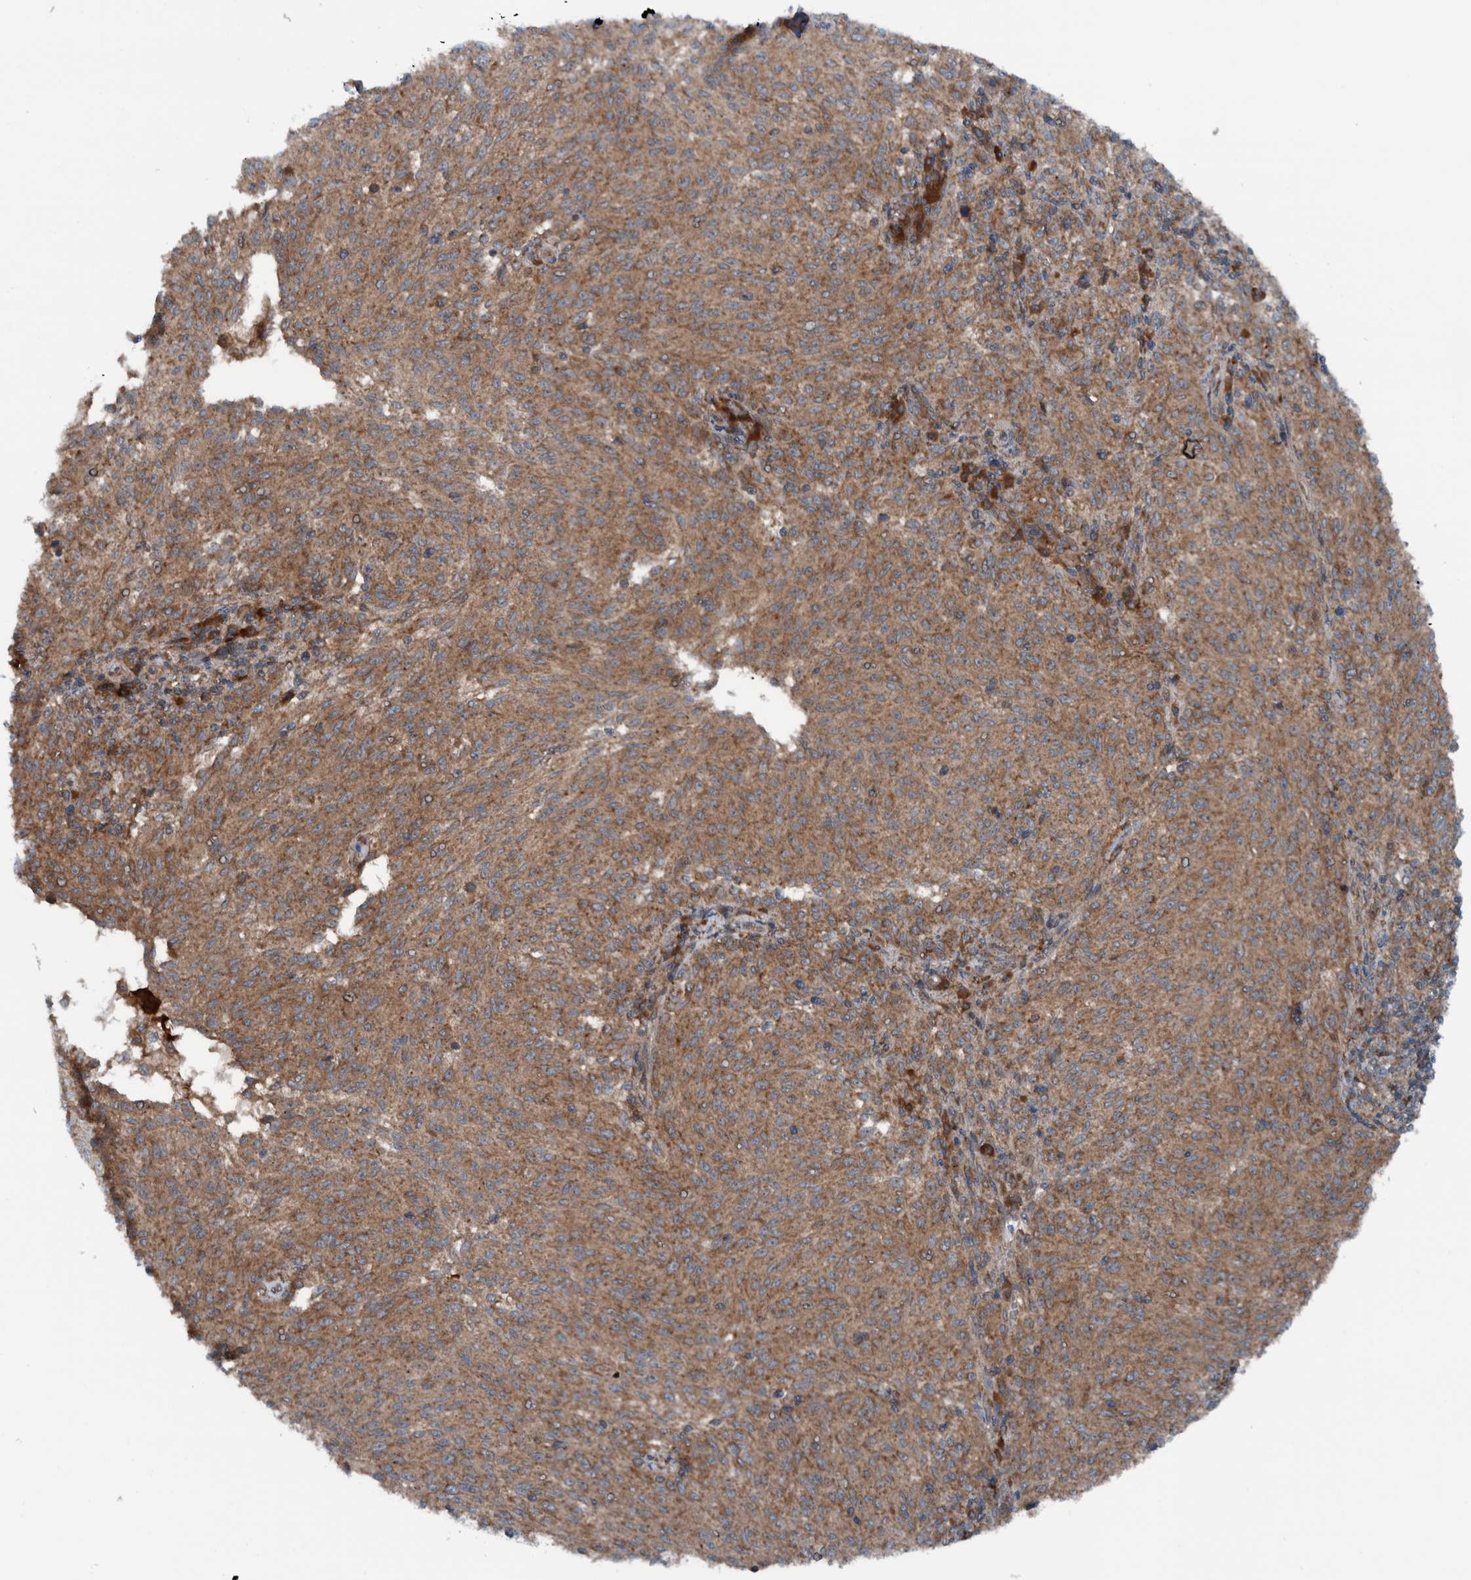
{"staining": {"intensity": "moderate", "quantity": ">75%", "location": "cytoplasmic/membranous"}, "tissue": "melanoma", "cell_type": "Tumor cells", "image_type": "cancer", "snomed": [{"axis": "morphology", "description": "Malignant melanoma, NOS"}, {"axis": "topography", "description": "Skin"}], "caption": "Malignant melanoma stained with a protein marker displays moderate staining in tumor cells.", "gene": "CUEDC1", "patient": {"sex": "female", "age": 72}}